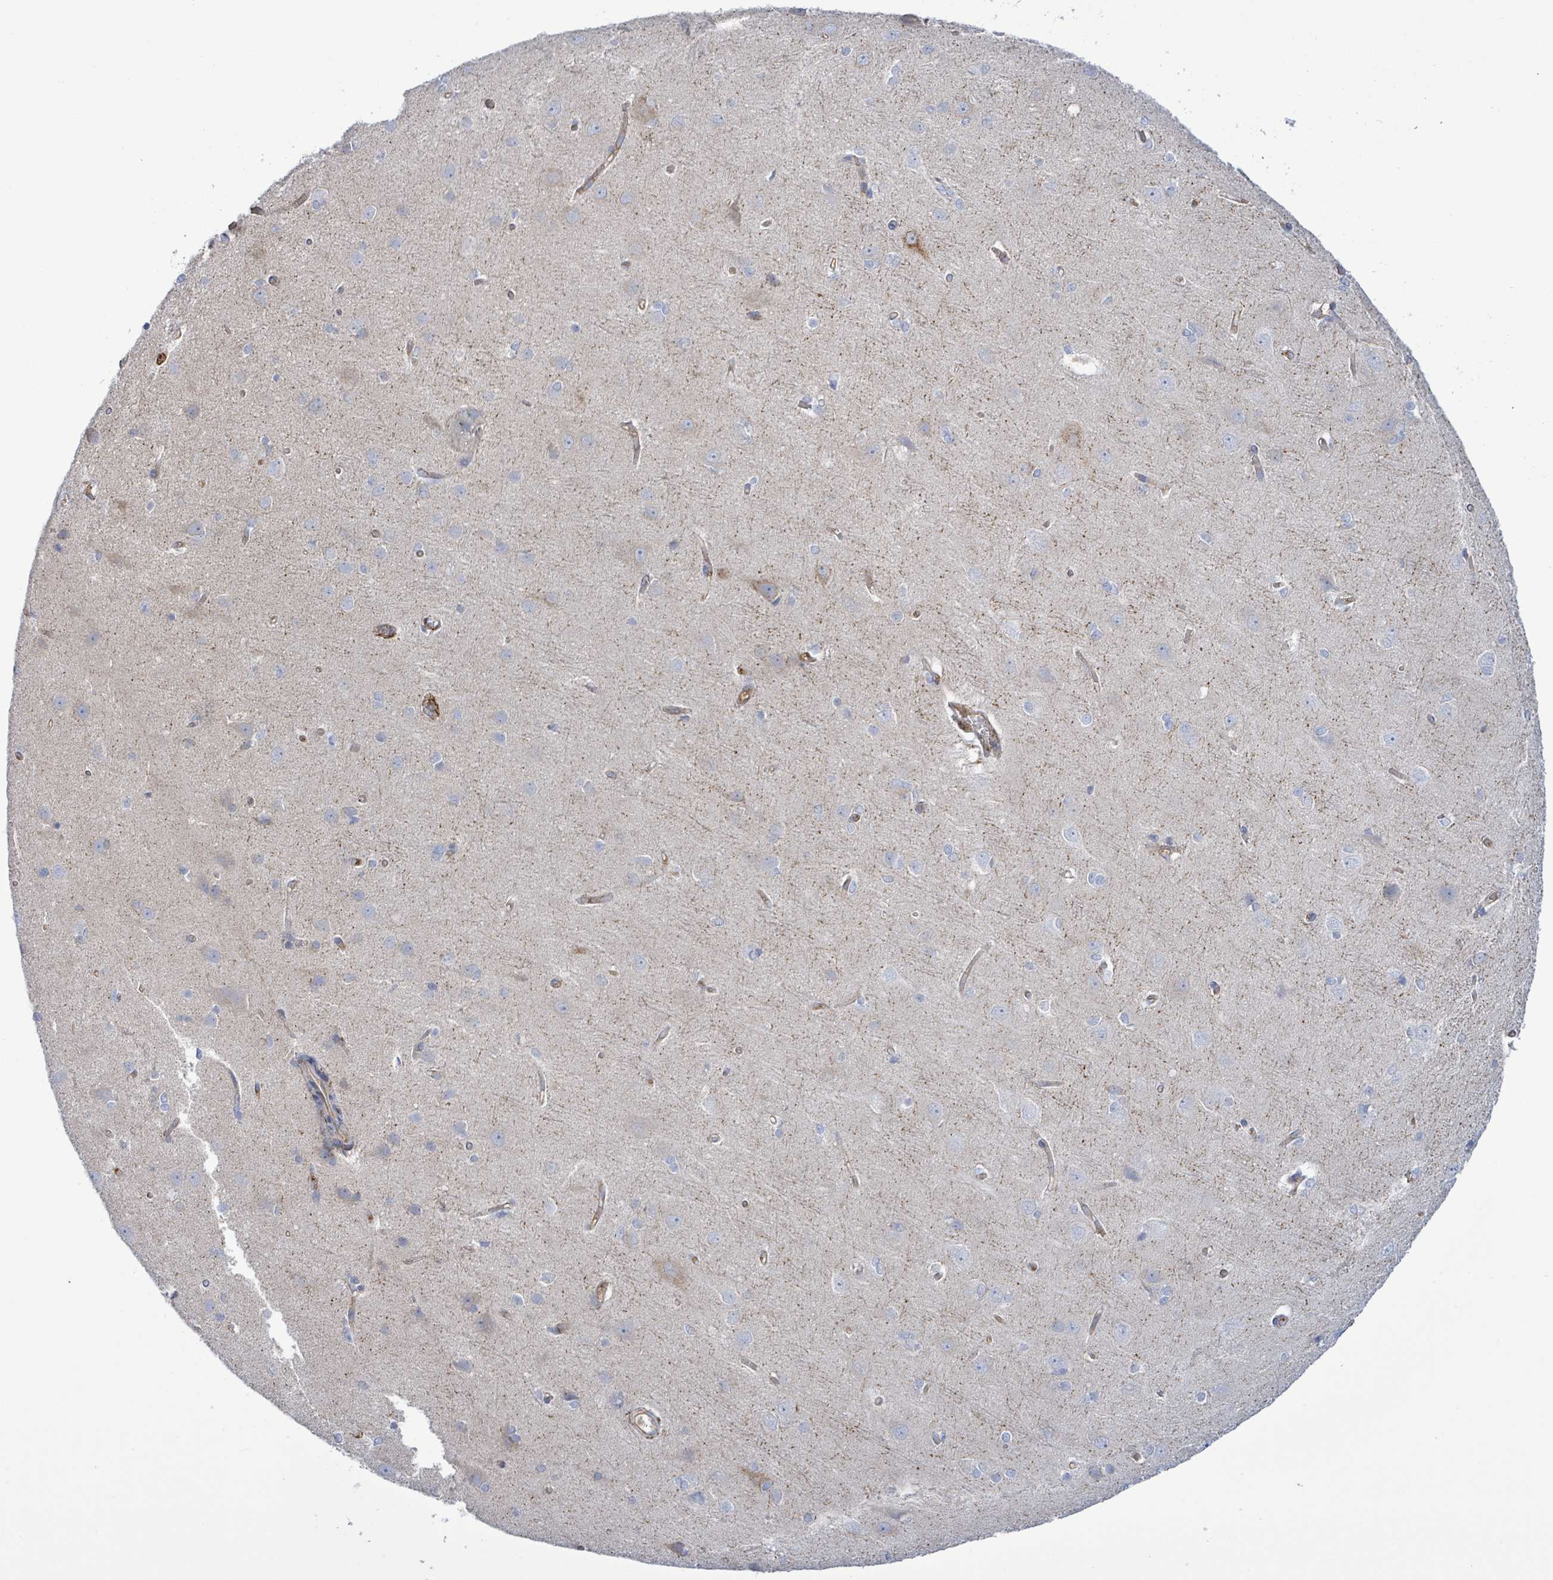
{"staining": {"intensity": "moderate", "quantity": "25%-75%", "location": "cytoplasmic/membranous"}, "tissue": "cerebral cortex", "cell_type": "Endothelial cells", "image_type": "normal", "snomed": [{"axis": "morphology", "description": "Normal tissue, NOS"}, {"axis": "topography", "description": "Cerebral cortex"}], "caption": "Immunohistochemical staining of normal cerebral cortex demonstrates moderate cytoplasmic/membranous protein expression in about 25%-75% of endothelial cells. Using DAB (brown) and hematoxylin (blue) stains, captured at high magnification using brightfield microscopy.", "gene": "EGFL7", "patient": {"sex": "male", "age": 37}}